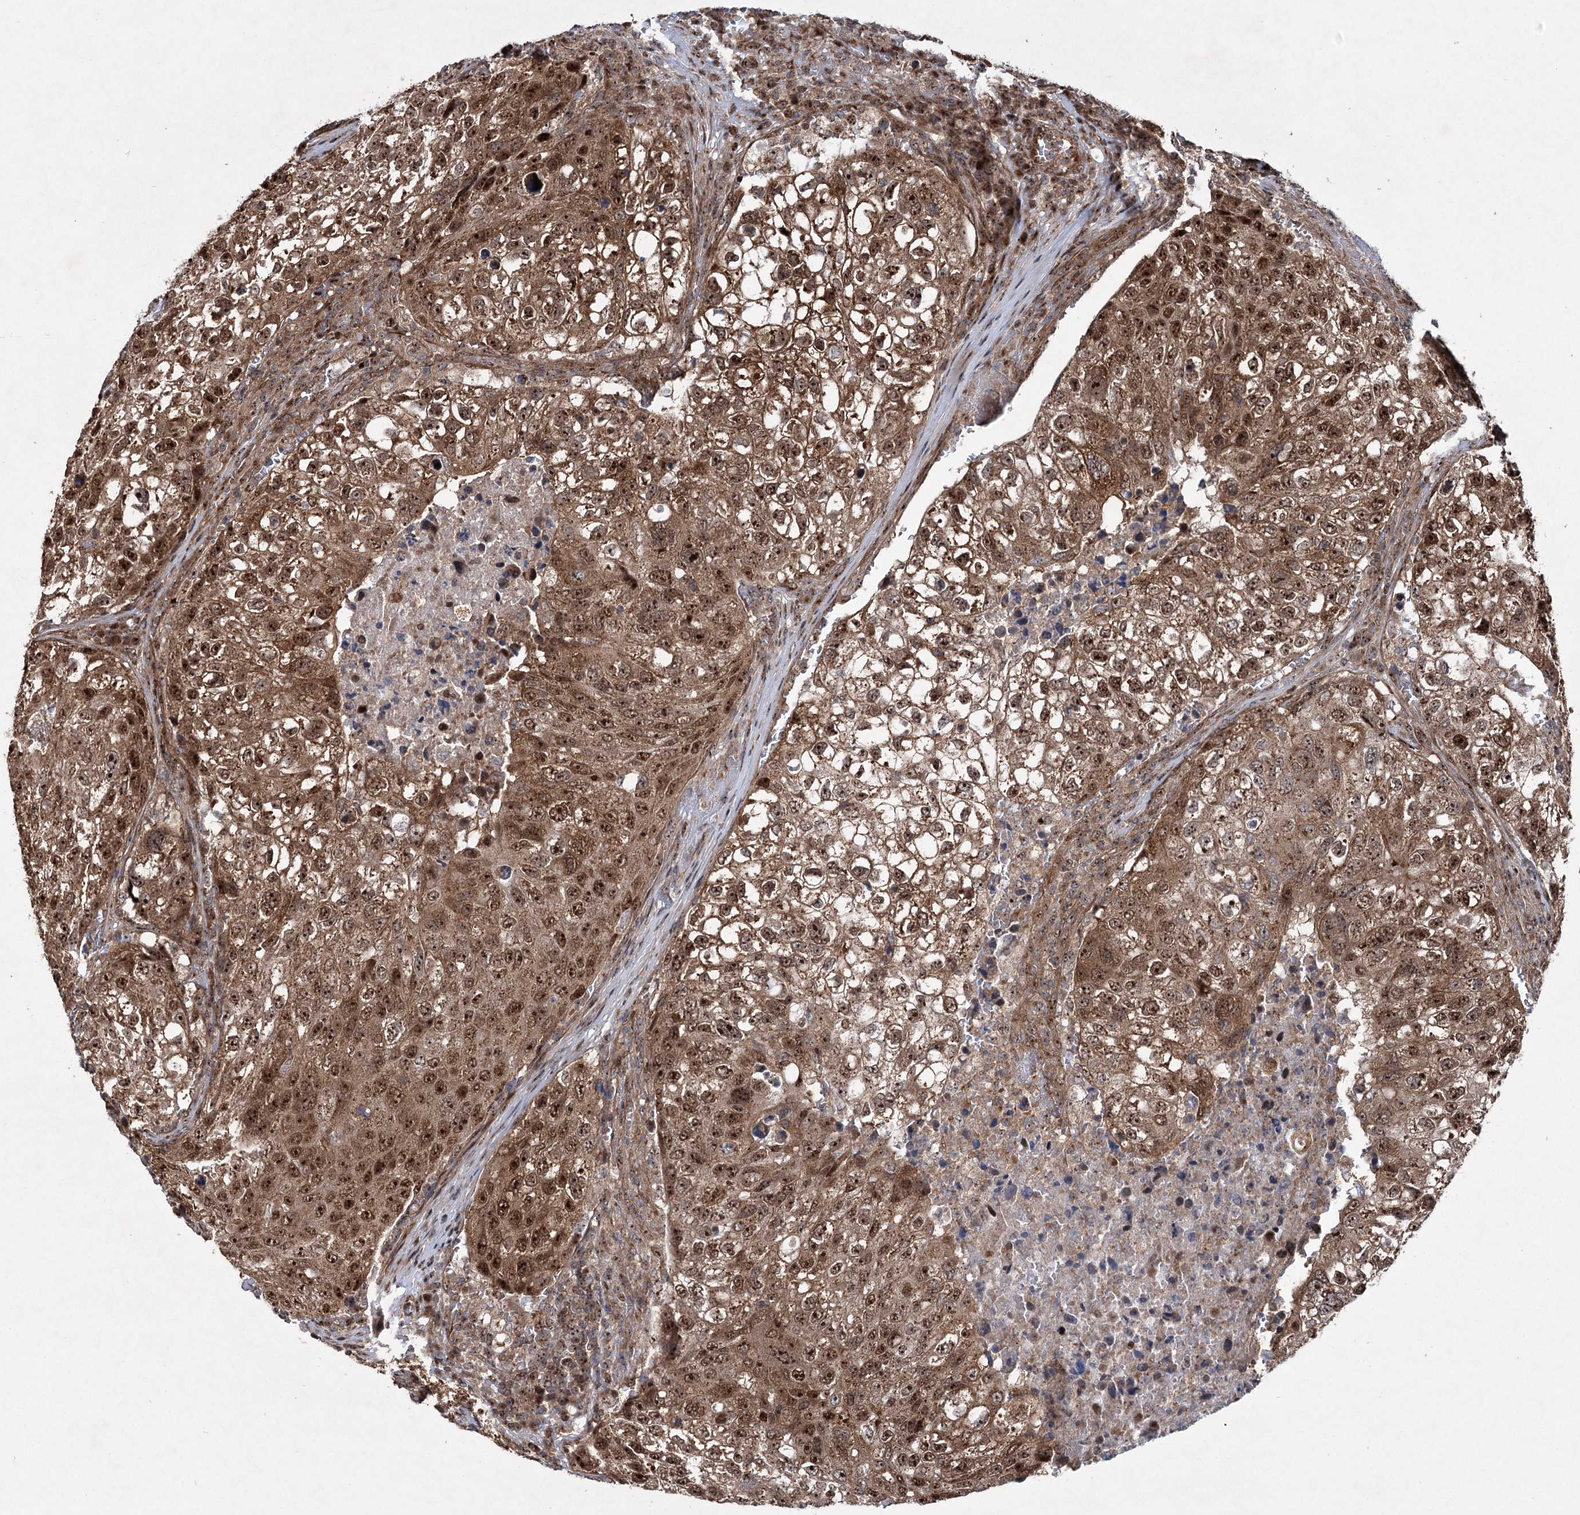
{"staining": {"intensity": "moderate", "quantity": ">75%", "location": "cytoplasmic/membranous,nuclear"}, "tissue": "urothelial cancer", "cell_type": "Tumor cells", "image_type": "cancer", "snomed": [{"axis": "morphology", "description": "Urothelial carcinoma, High grade"}, {"axis": "topography", "description": "Lymph node"}, {"axis": "topography", "description": "Urinary bladder"}], "caption": "Tumor cells demonstrate medium levels of moderate cytoplasmic/membranous and nuclear expression in about >75% of cells in human urothelial carcinoma (high-grade).", "gene": "SERINC5", "patient": {"sex": "male", "age": 51}}